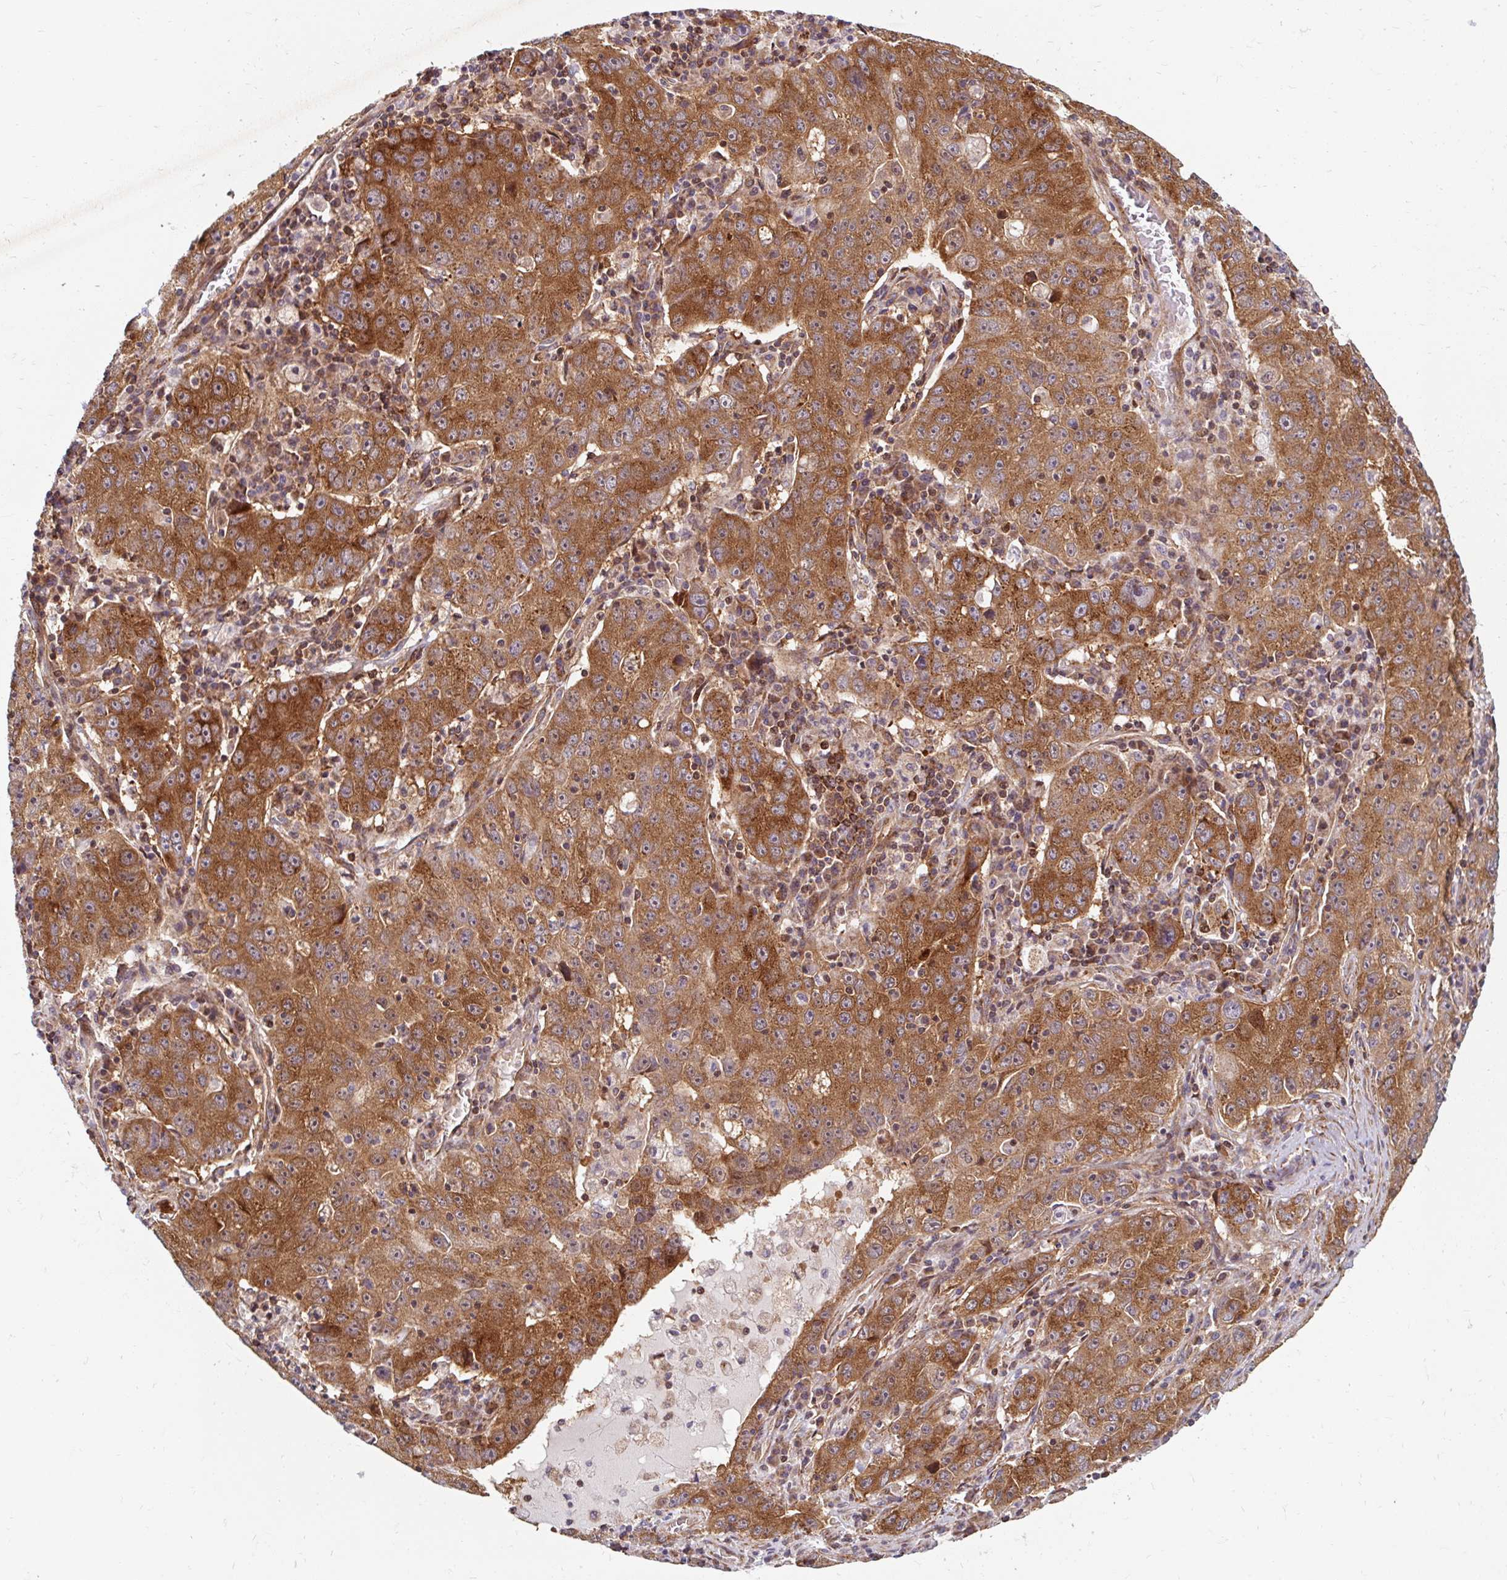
{"staining": {"intensity": "strong", "quantity": ">75%", "location": "cytoplasmic/membranous"}, "tissue": "lung cancer", "cell_type": "Tumor cells", "image_type": "cancer", "snomed": [{"axis": "morphology", "description": "Normal morphology"}, {"axis": "morphology", "description": "Adenocarcinoma, NOS"}, {"axis": "topography", "description": "Lymph node"}, {"axis": "topography", "description": "Lung"}], "caption": "Tumor cells demonstrate high levels of strong cytoplasmic/membranous expression in approximately >75% of cells in lung cancer. The staining is performed using DAB brown chromogen to label protein expression. The nuclei are counter-stained blue using hematoxylin.", "gene": "BTF3", "patient": {"sex": "female", "age": 57}}